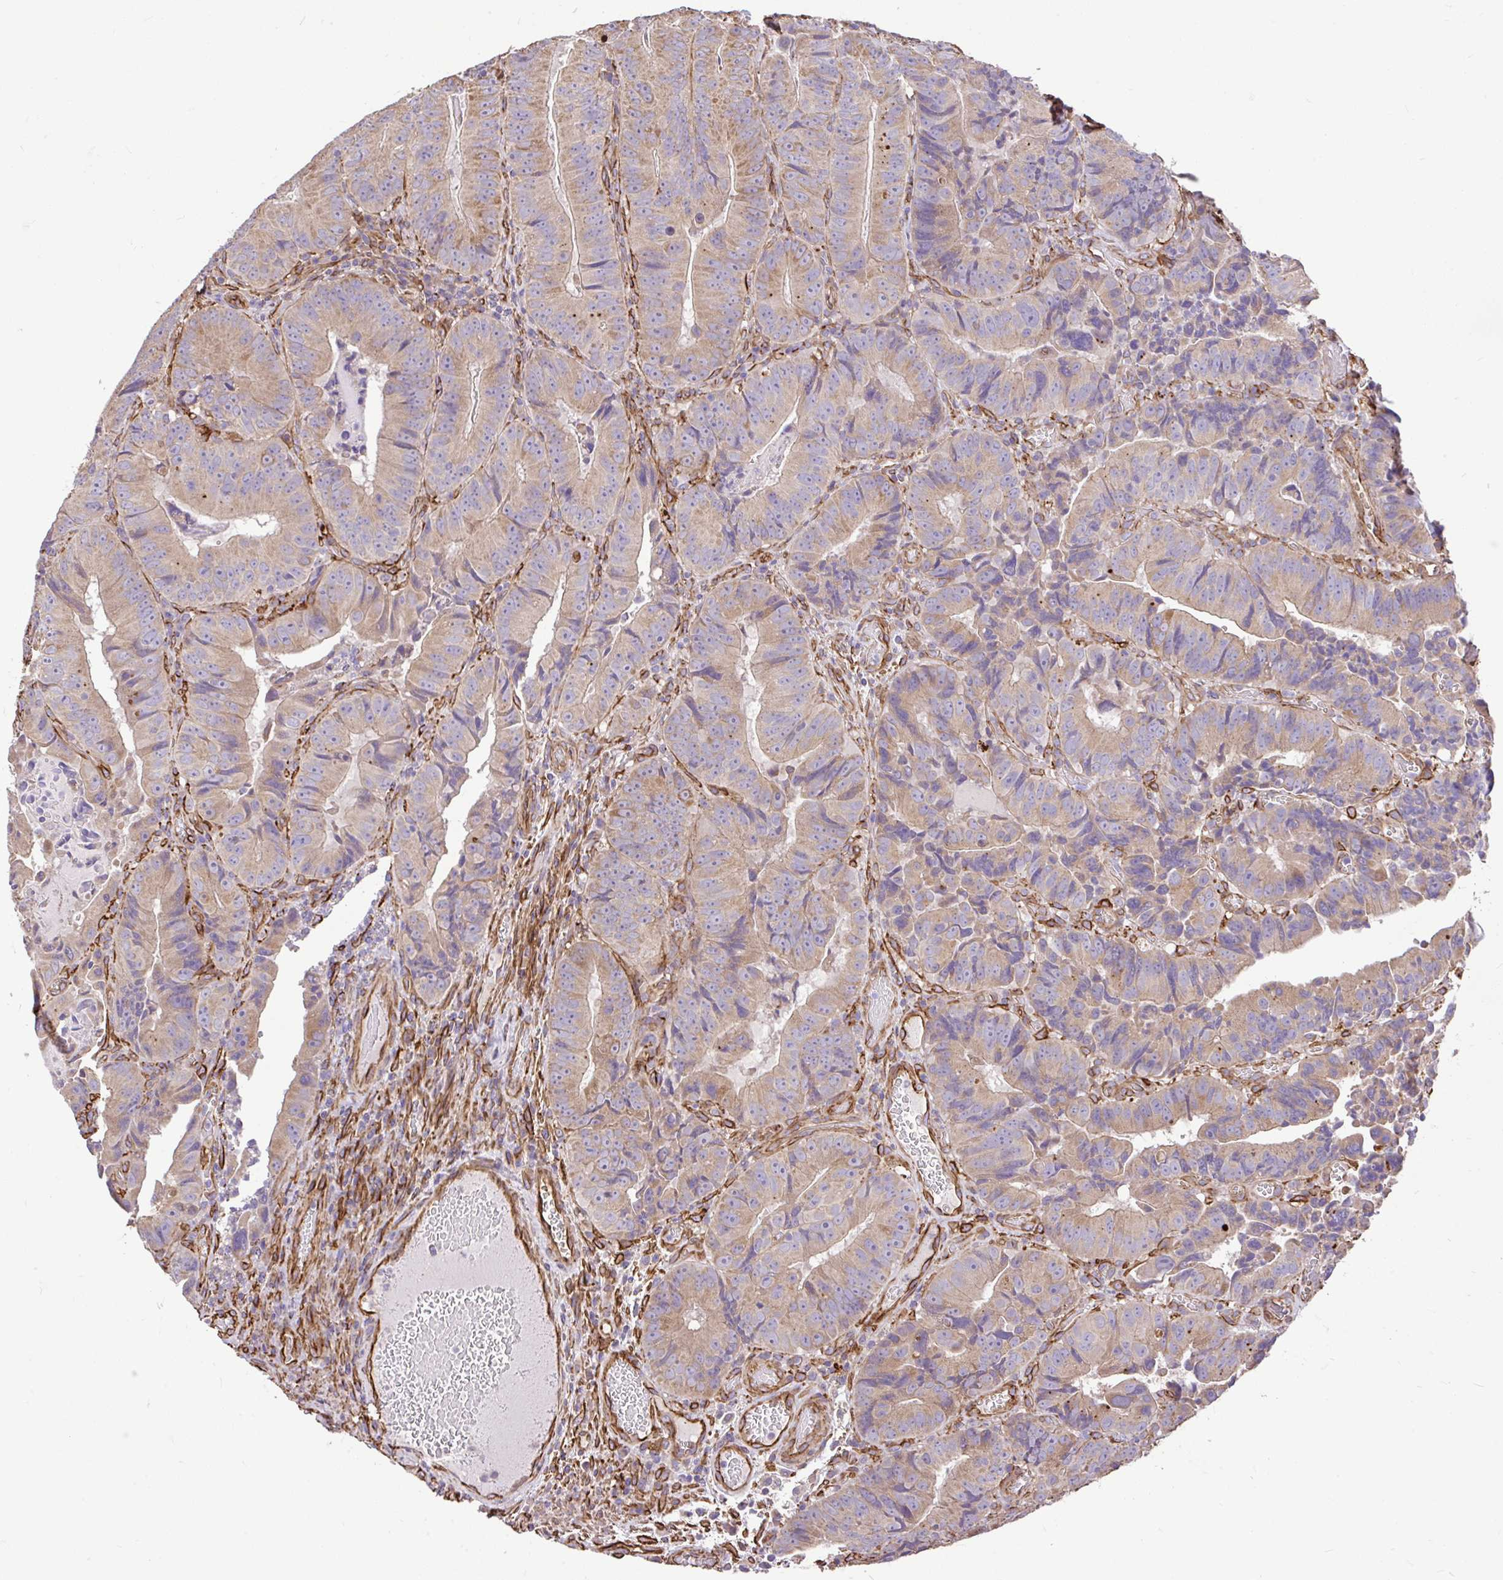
{"staining": {"intensity": "moderate", "quantity": ">75%", "location": "cytoplasmic/membranous"}, "tissue": "colorectal cancer", "cell_type": "Tumor cells", "image_type": "cancer", "snomed": [{"axis": "morphology", "description": "Adenocarcinoma, NOS"}, {"axis": "topography", "description": "Colon"}], "caption": "About >75% of tumor cells in colorectal cancer exhibit moderate cytoplasmic/membranous protein expression as visualized by brown immunohistochemical staining.", "gene": "PTPRK", "patient": {"sex": "female", "age": 86}}